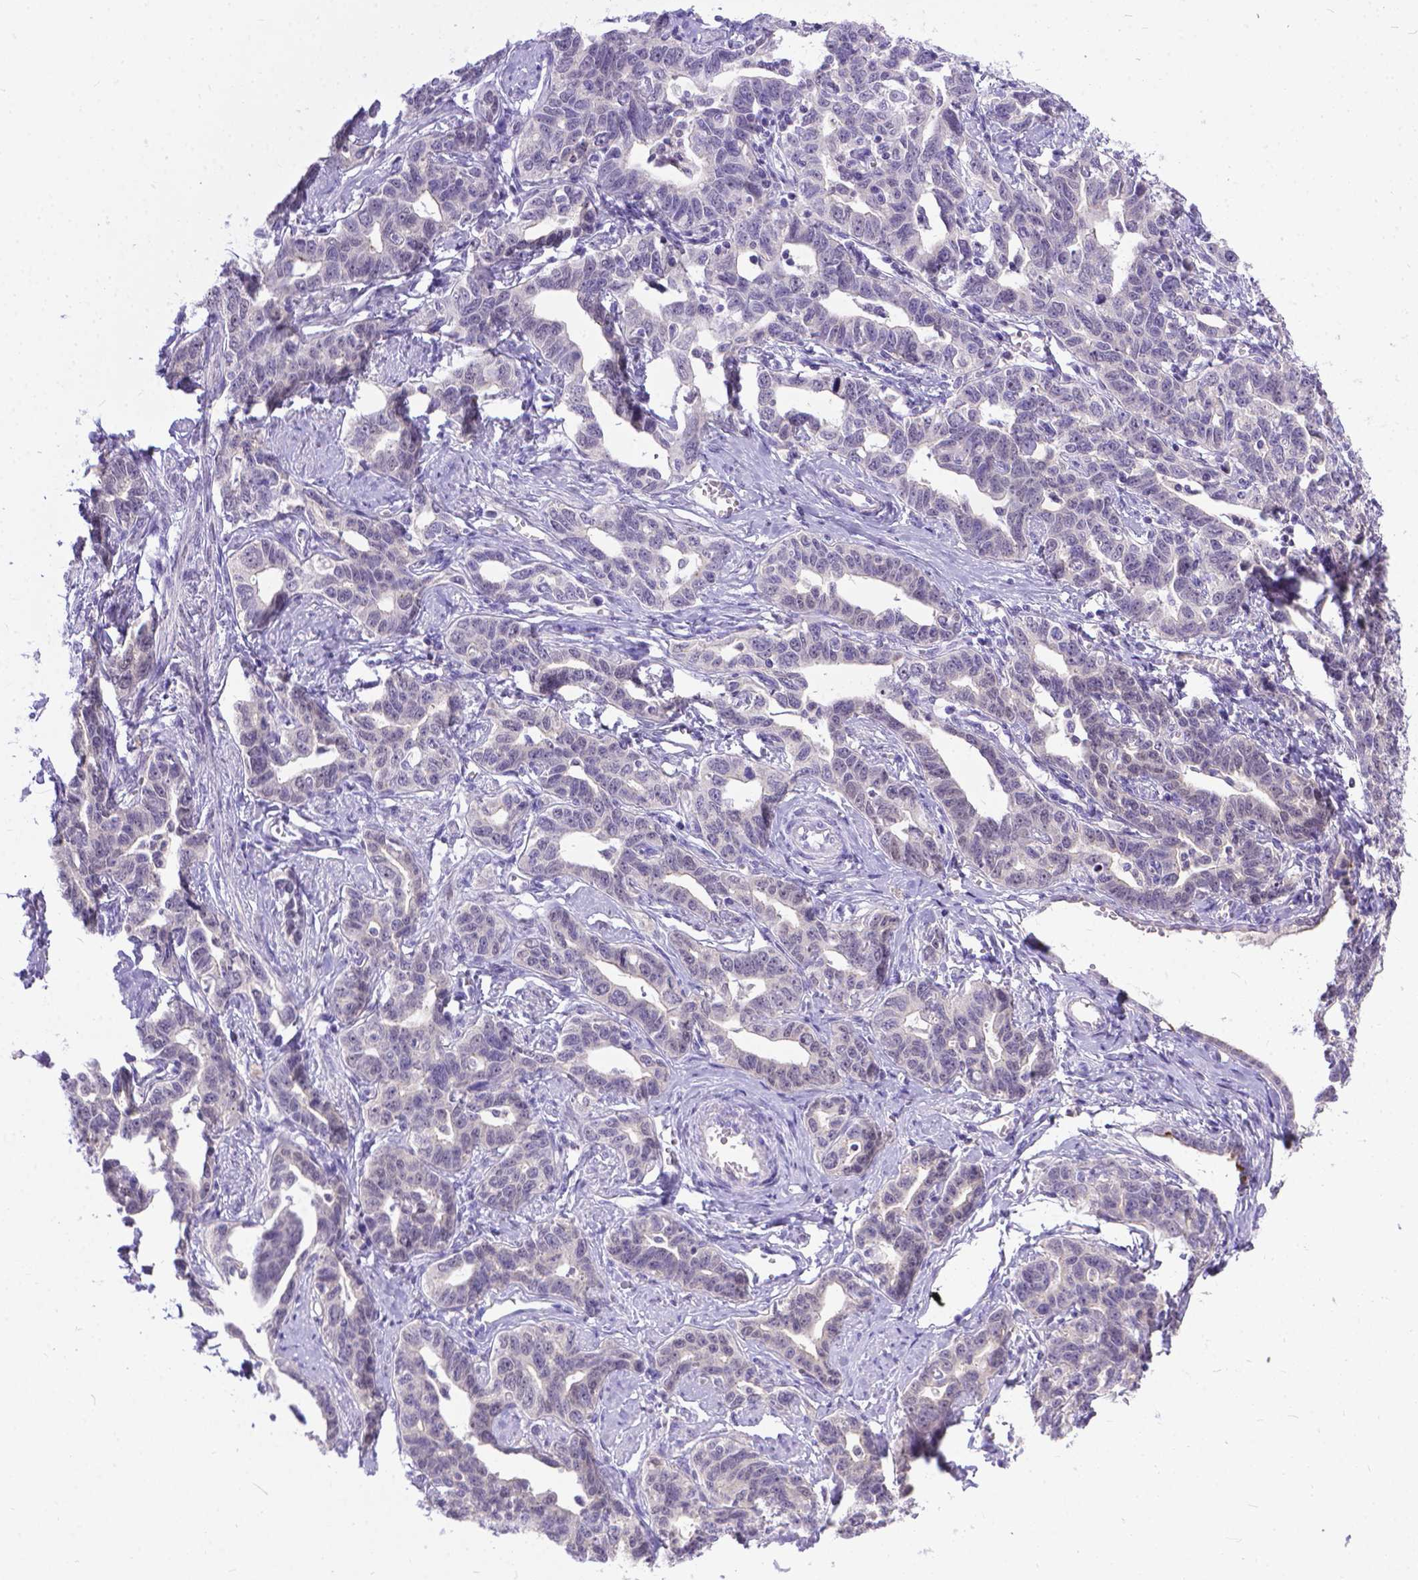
{"staining": {"intensity": "negative", "quantity": "none", "location": "none"}, "tissue": "ovarian cancer", "cell_type": "Tumor cells", "image_type": "cancer", "snomed": [{"axis": "morphology", "description": "Cystadenocarcinoma, serous, NOS"}, {"axis": "topography", "description": "Ovary"}], "caption": "DAB immunohistochemical staining of ovarian cancer (serous cystadenocarcinoma) displays no significant staining in tumor cells. (Immunohistochemistry (ihc), brightfield microscopy, high magnification).", "gene": "TTLL6", "patient": {"sex": "female", "age": 69}}